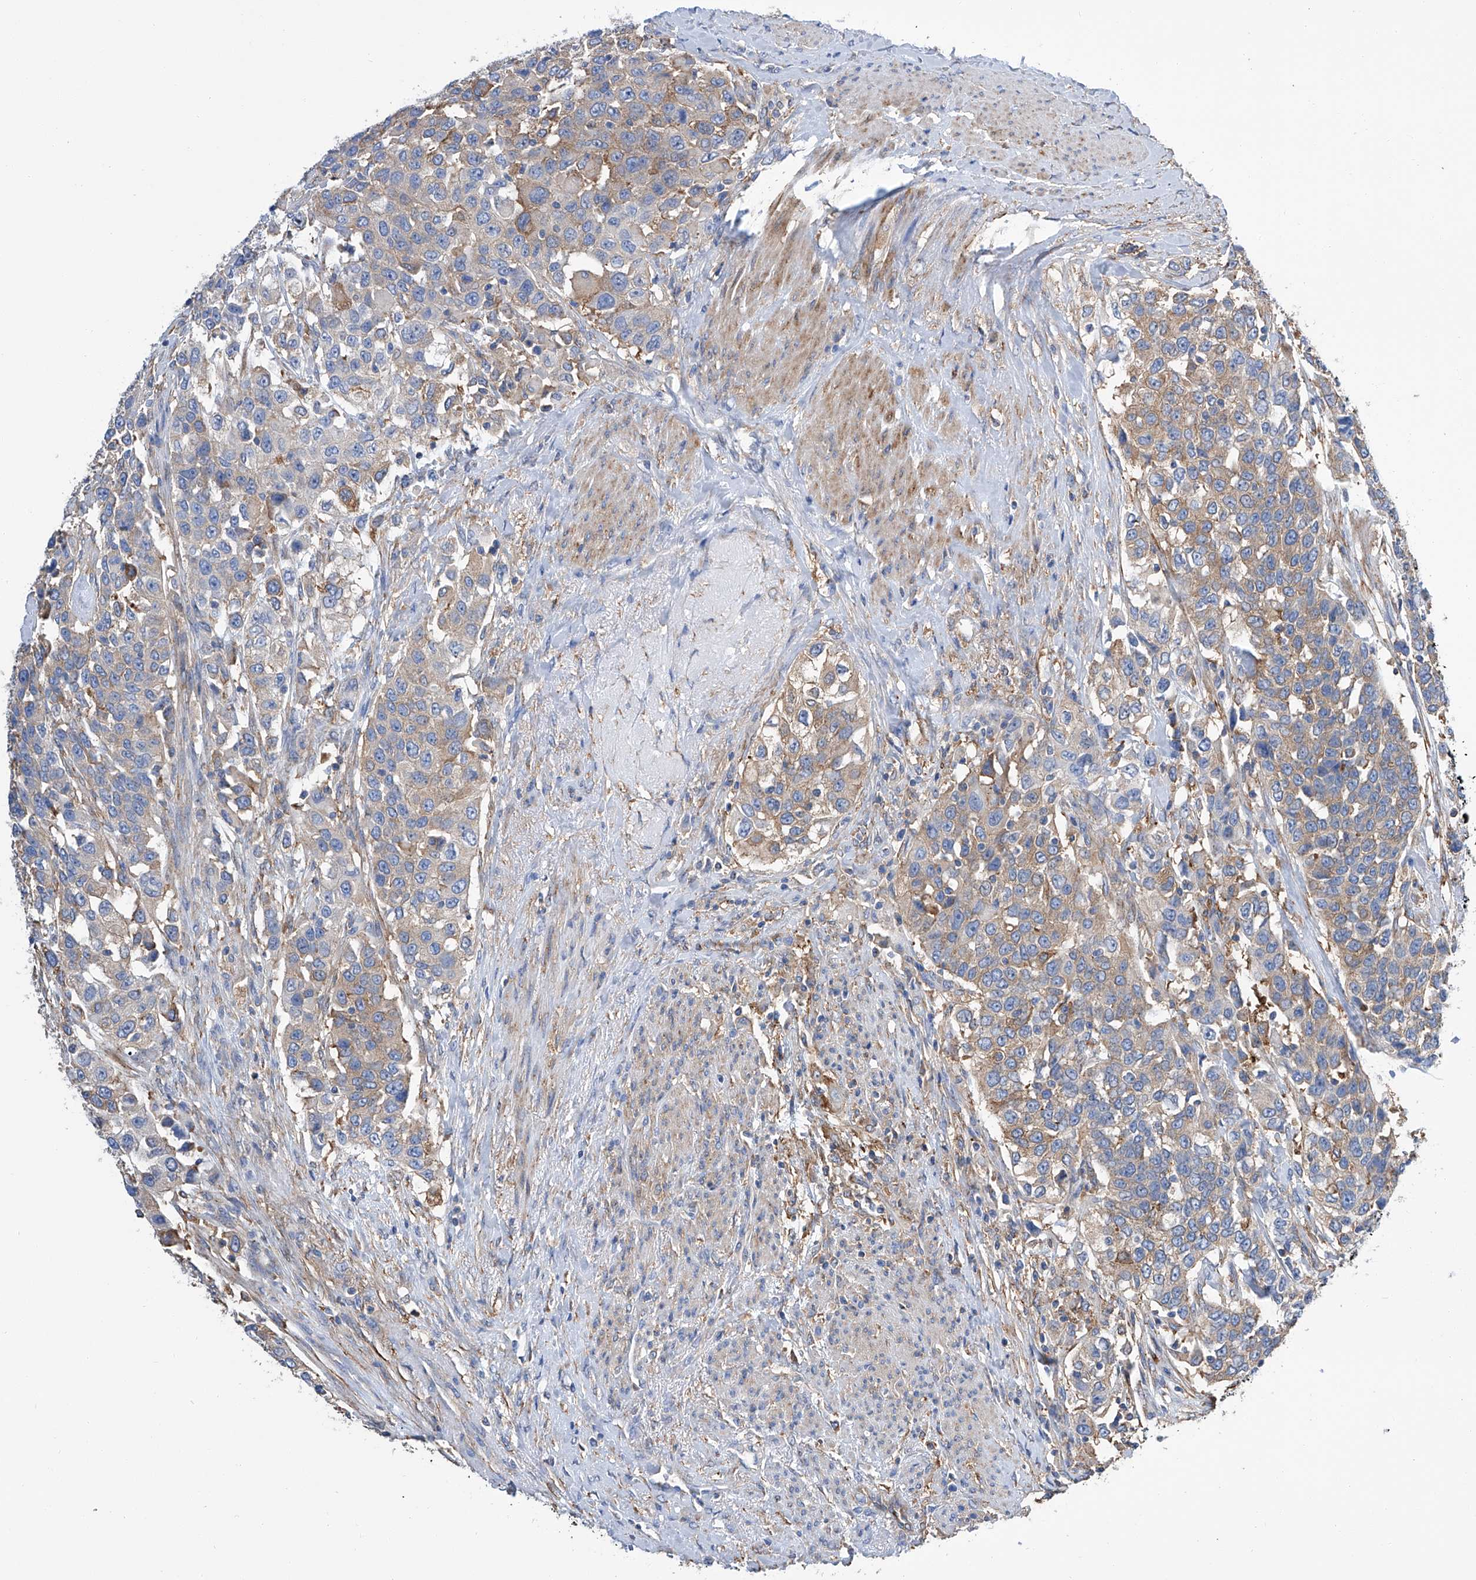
{"staining": {"intensity": "weak", "quantity": "25%-75%", "location": "cytoplasmic/membranous"}, "tissue": "urothelial cancer", "cell_type": "Tumor cells", "image_type": "cancer", "snomed": [{"axis": "morphology", "description": "Urothelial carcinoma, High grade"}, {"axis": "topography", "description": "Urinary bladder"}], "caption": "The image exhibits a brown stain indicating the presence of a protein in the cytoplasmic/membranous of tumor cells in high-grade urothelial carcinoma.", "gene": "GPT", "patient": {"sex": "female", "age": 80}}